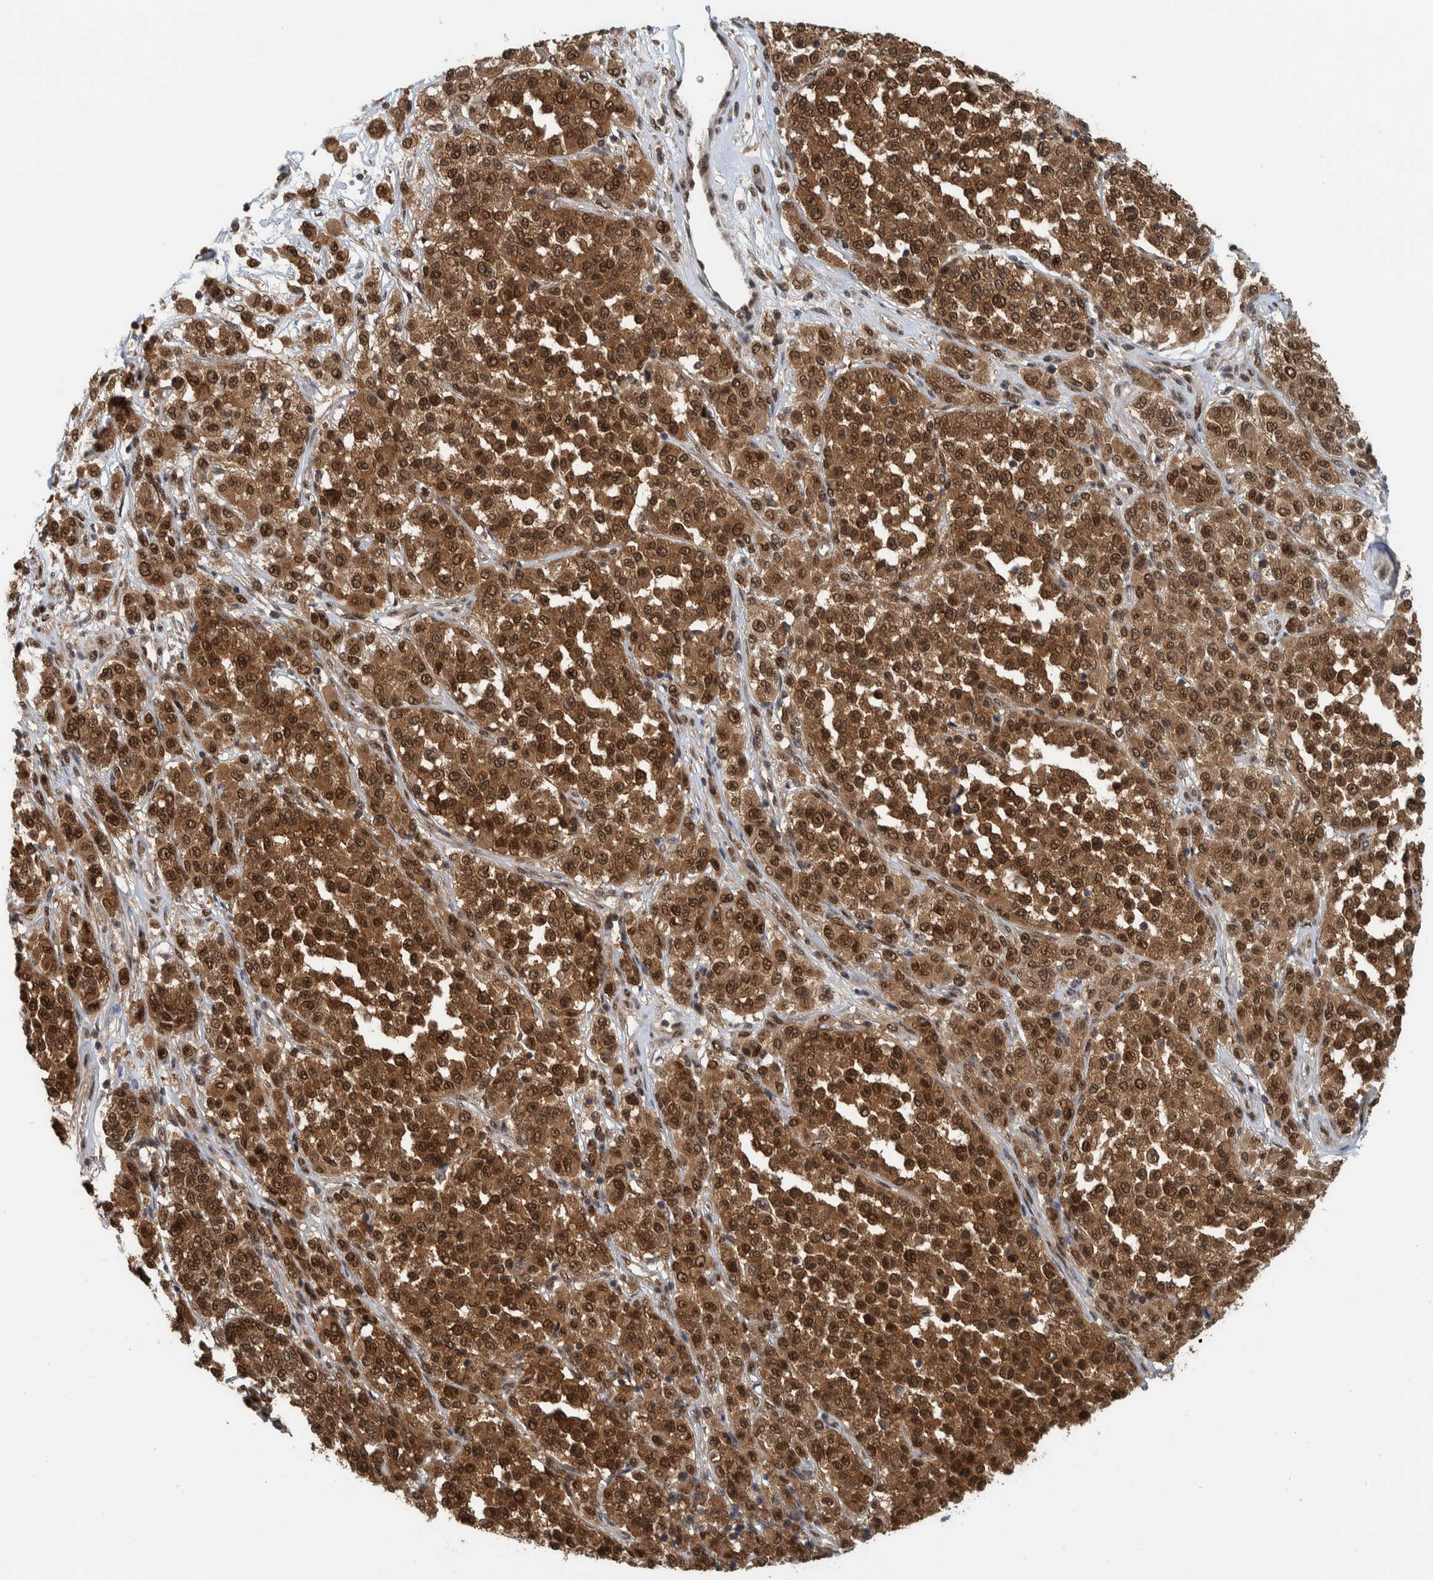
{"staining": {"intensity": "strong", "quantity": ">75%", "location": "cytoplasmic/membranous,nuclear"}, "tissue": "melanoma", "cell_type": "Tumor cells", "image_type": "cancer", "snomed": [{"axis": "morphology", "description": "Malignant melanoma, Metastatic site"}, {"axis": "topography", "description": "Pancreas"}], "caption": "Protein expression analysis of malignant melanoma (metastatic site) exhibits strong cytoplasmic/membranous and nuclear positivity in approximately >75% of tumor cells.", "gene": "COPS3", "patient": {"sex": "female", "age": 30}}